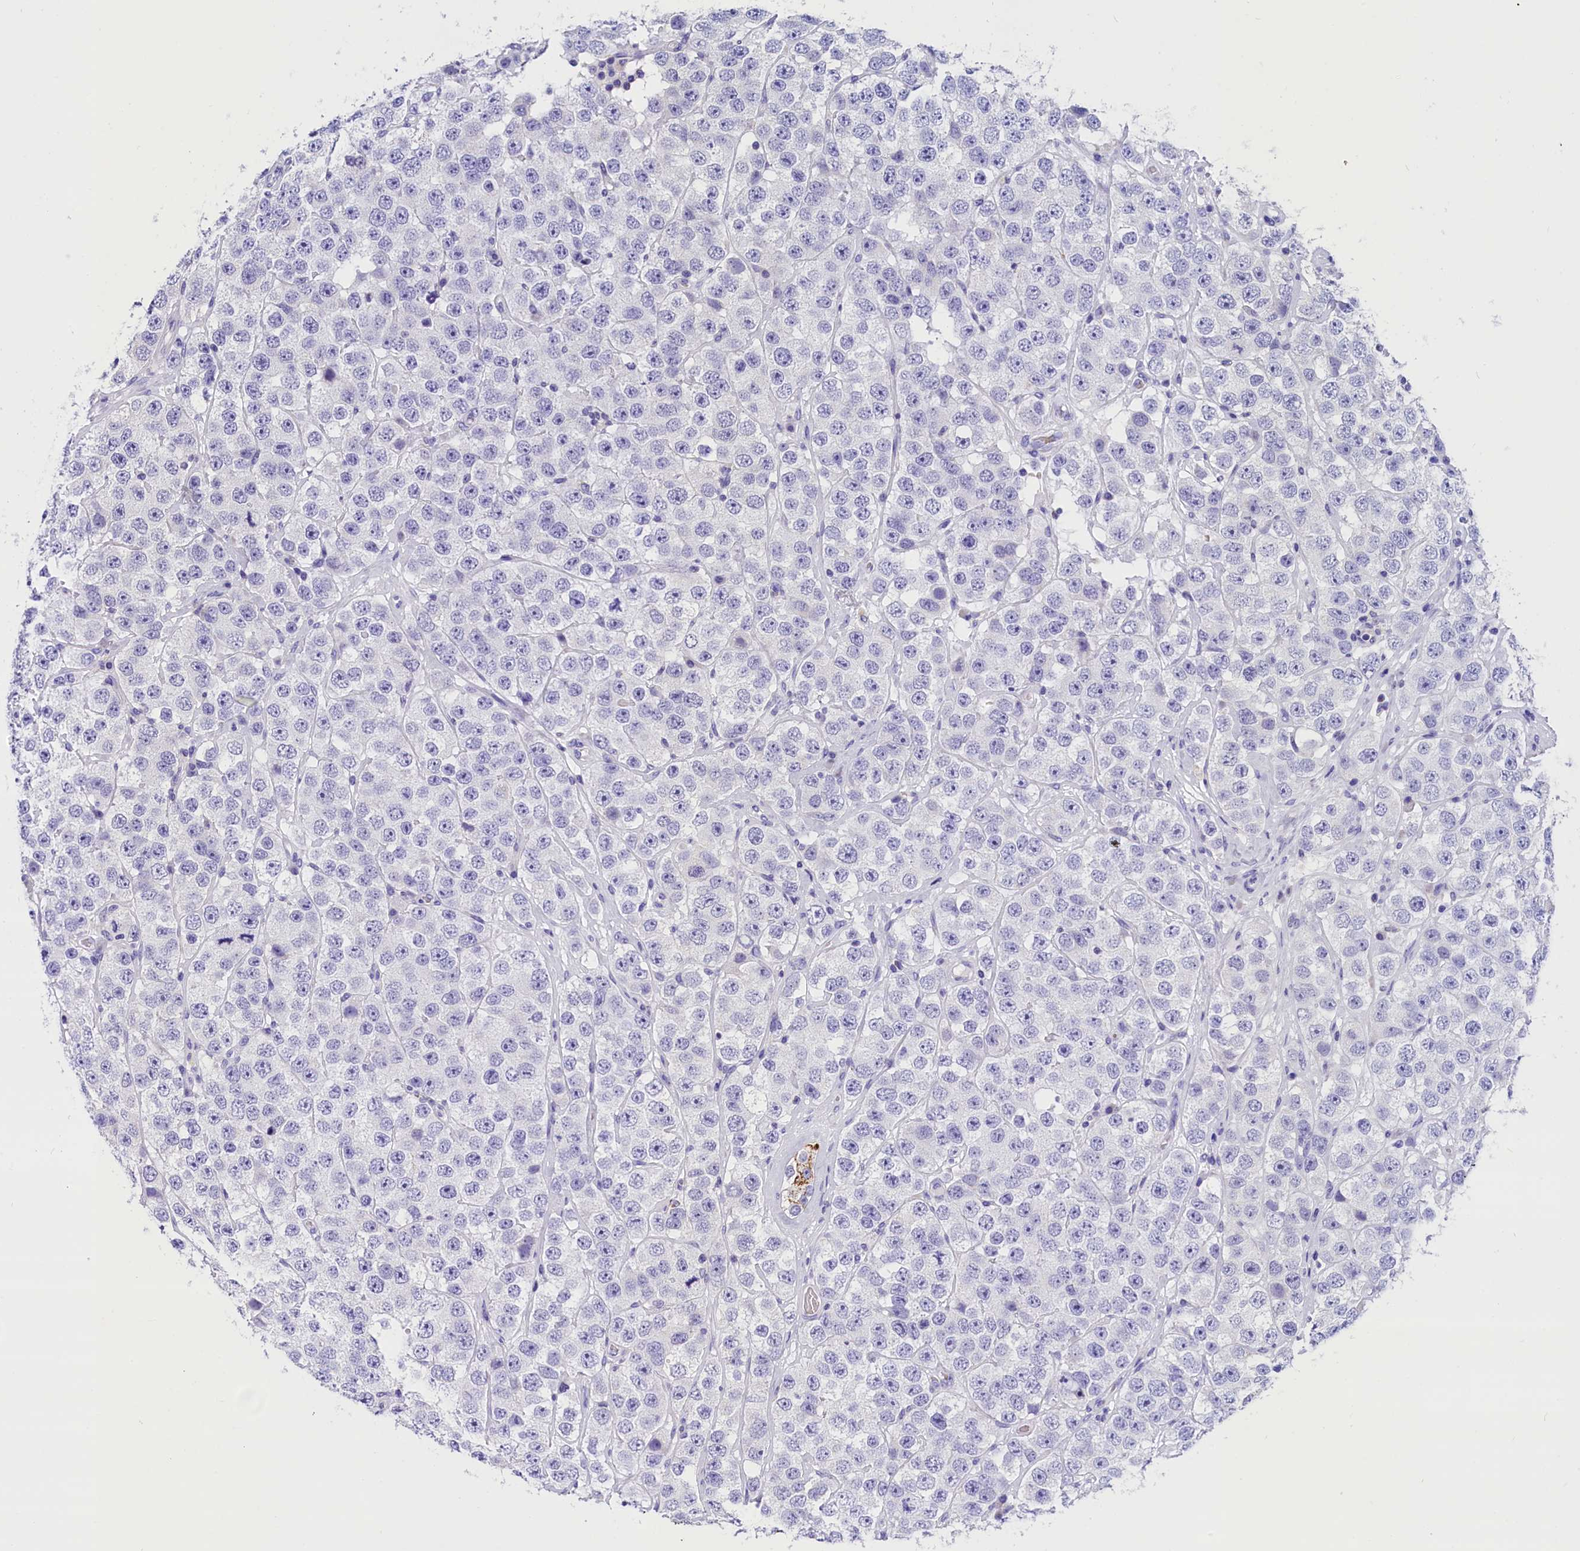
{"staining": {"intensity": "negative", "quantity": "none", "location": "none"}, "tissue": "testis cancer", "cell_type": "Tumor cells", "image_type": "cancer", "snomed": [{"axis": "morphology", "description": "Seminoma, NOS"}, {"axis": "topography", "description": "Testis"}], "caption": "Immunohistochemistry (IHC) histopathology image of testis cancer stained for a protein (brown), which displays no expression in tumor cells.", "gene": "ABAT", "patient": {"sex": "male", "age": 28}}